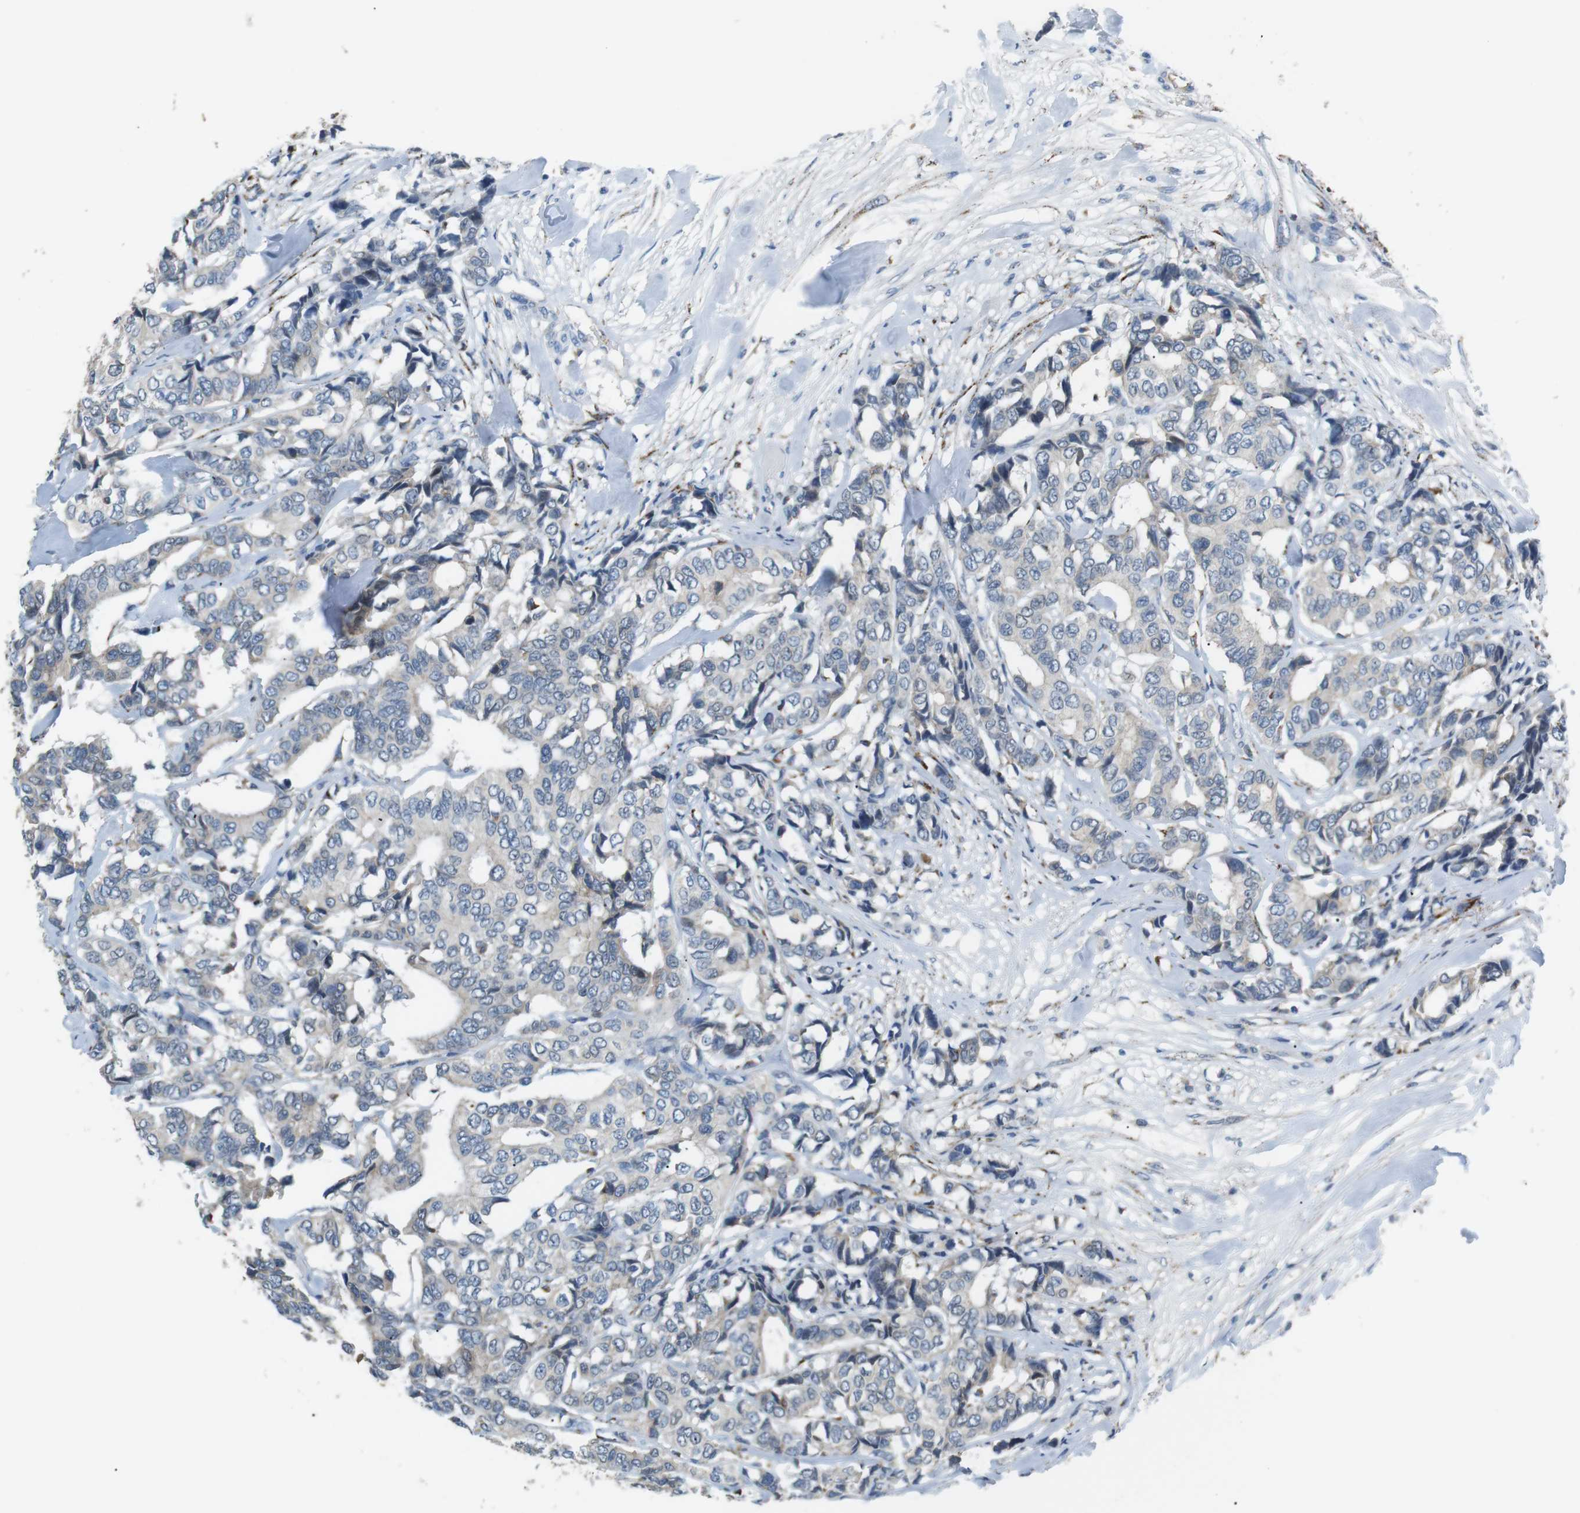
{"staining": {"intensity": "weak", "quantity": "<25%", "location": "cytoplasmic/membranous"}, "tissue": "breast cancer", "cell_type": "Tumor cells", "image_type": "cancer", "snomed": [{"axis": "morphology", "description": "Duct carcinoma"}, {"axis": "topography", "description": "Breast"}], "caption": "The micrograph demonstrates no staining of tumor cells in breast cancer.", "gene": "CD300E", "patient": {"sex": "female", "age": 87}}